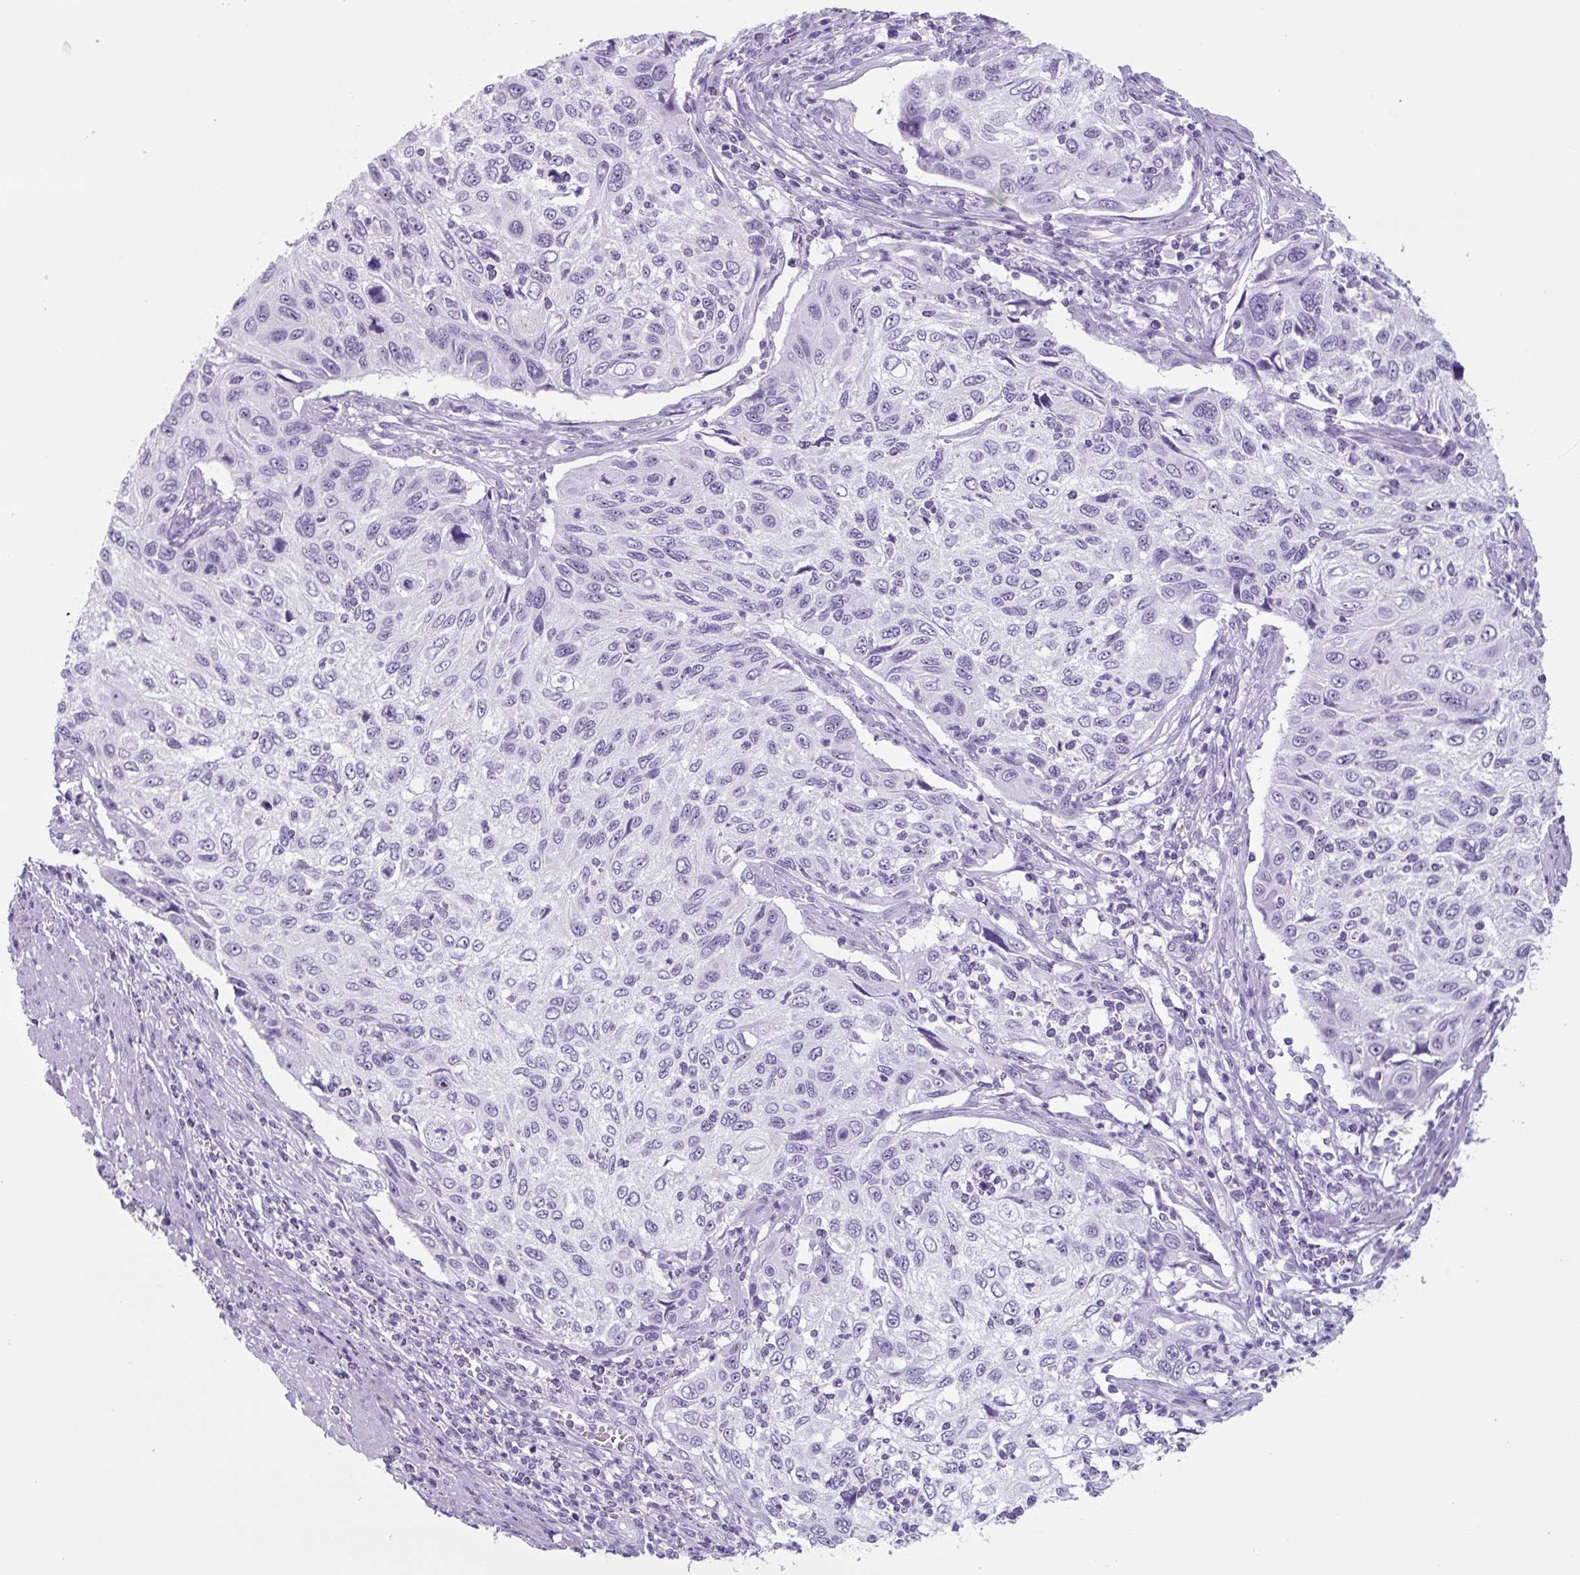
{"staining": {"intensity": "negative", "quantity": "none", "location": "none"}, "tissue": "cervical cancer", "cell_type": "Tumor cells", "image_type": "cancer", "snomed": [{"axis": "morphology", "description": "Squamous cell carcinoma, NOS"}, {"axis": "topography", "description": "Cervix"}], "caption": "The histopathology image displays no staining of tumor cells in cervical cancer (squamous cell carcinoma). (DAB immunohistochemistry (IHC) with hematoxylin counter stain).", "gene": "TNFRSF8", "patient": {"sex": "female", "age": 70}}